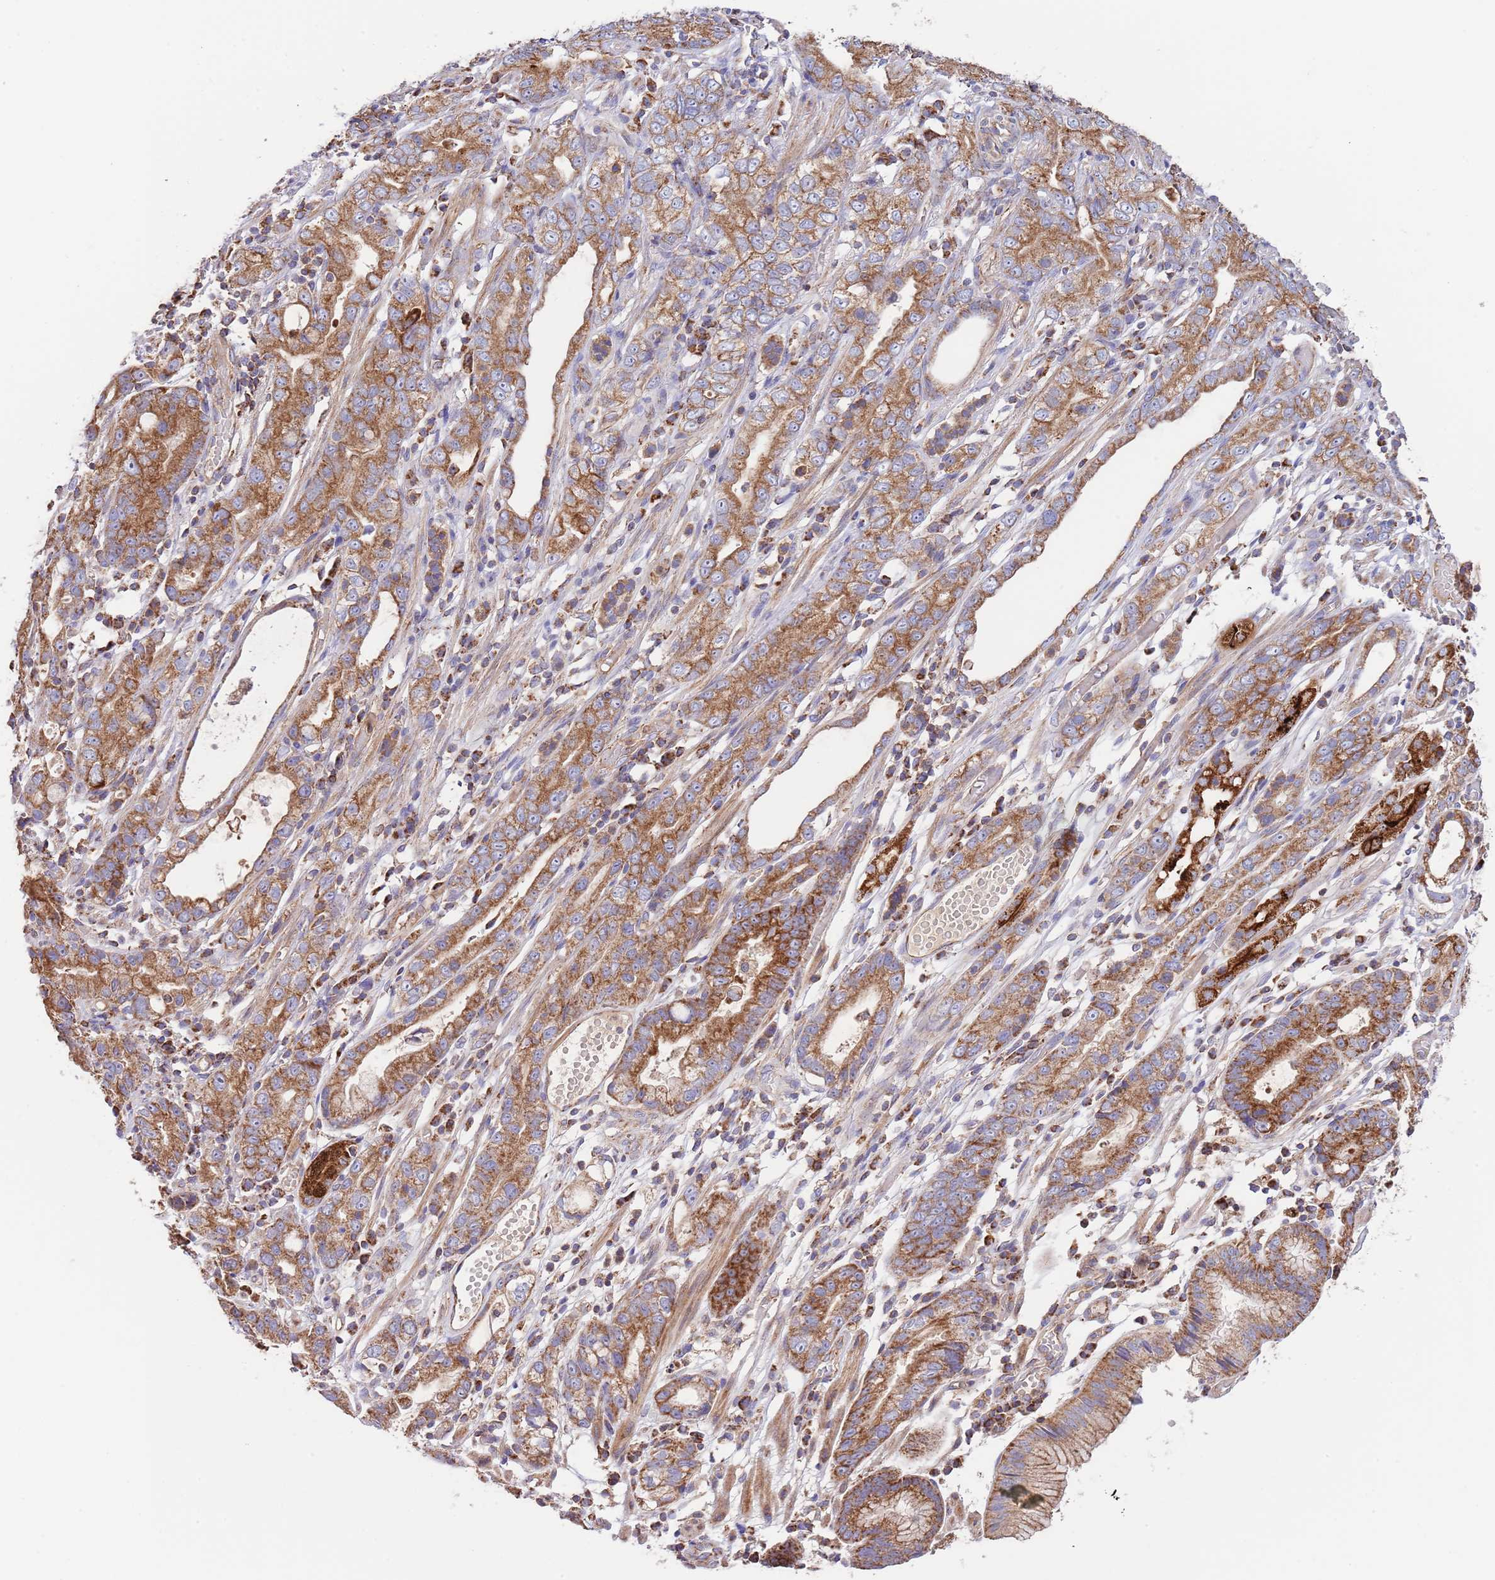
{"staining": {"intensity": "strong", "quantity": ">75%", "location": "cytoplasmic/membranous"}, "tissue": "stomach cancer", "cell_type": "Tumor cells", "image_type": "cancer", "snomed": [{"axis": "morphology", "description": "Adenocarcinoma, NOS"}, {"axis": "topography", "description": "Stomach"}], "caption": "An image of stomach cancer stained for a protein displays strong cytoplasmic/membranous brown staining in tumor cells. The protein is stained brown, and the nuclei are stained in blue (DAB IHC with brightfield microscopy, high magnification).", "gene": "DNAJA3", "patient": {"sex": "male", "age": 55}}